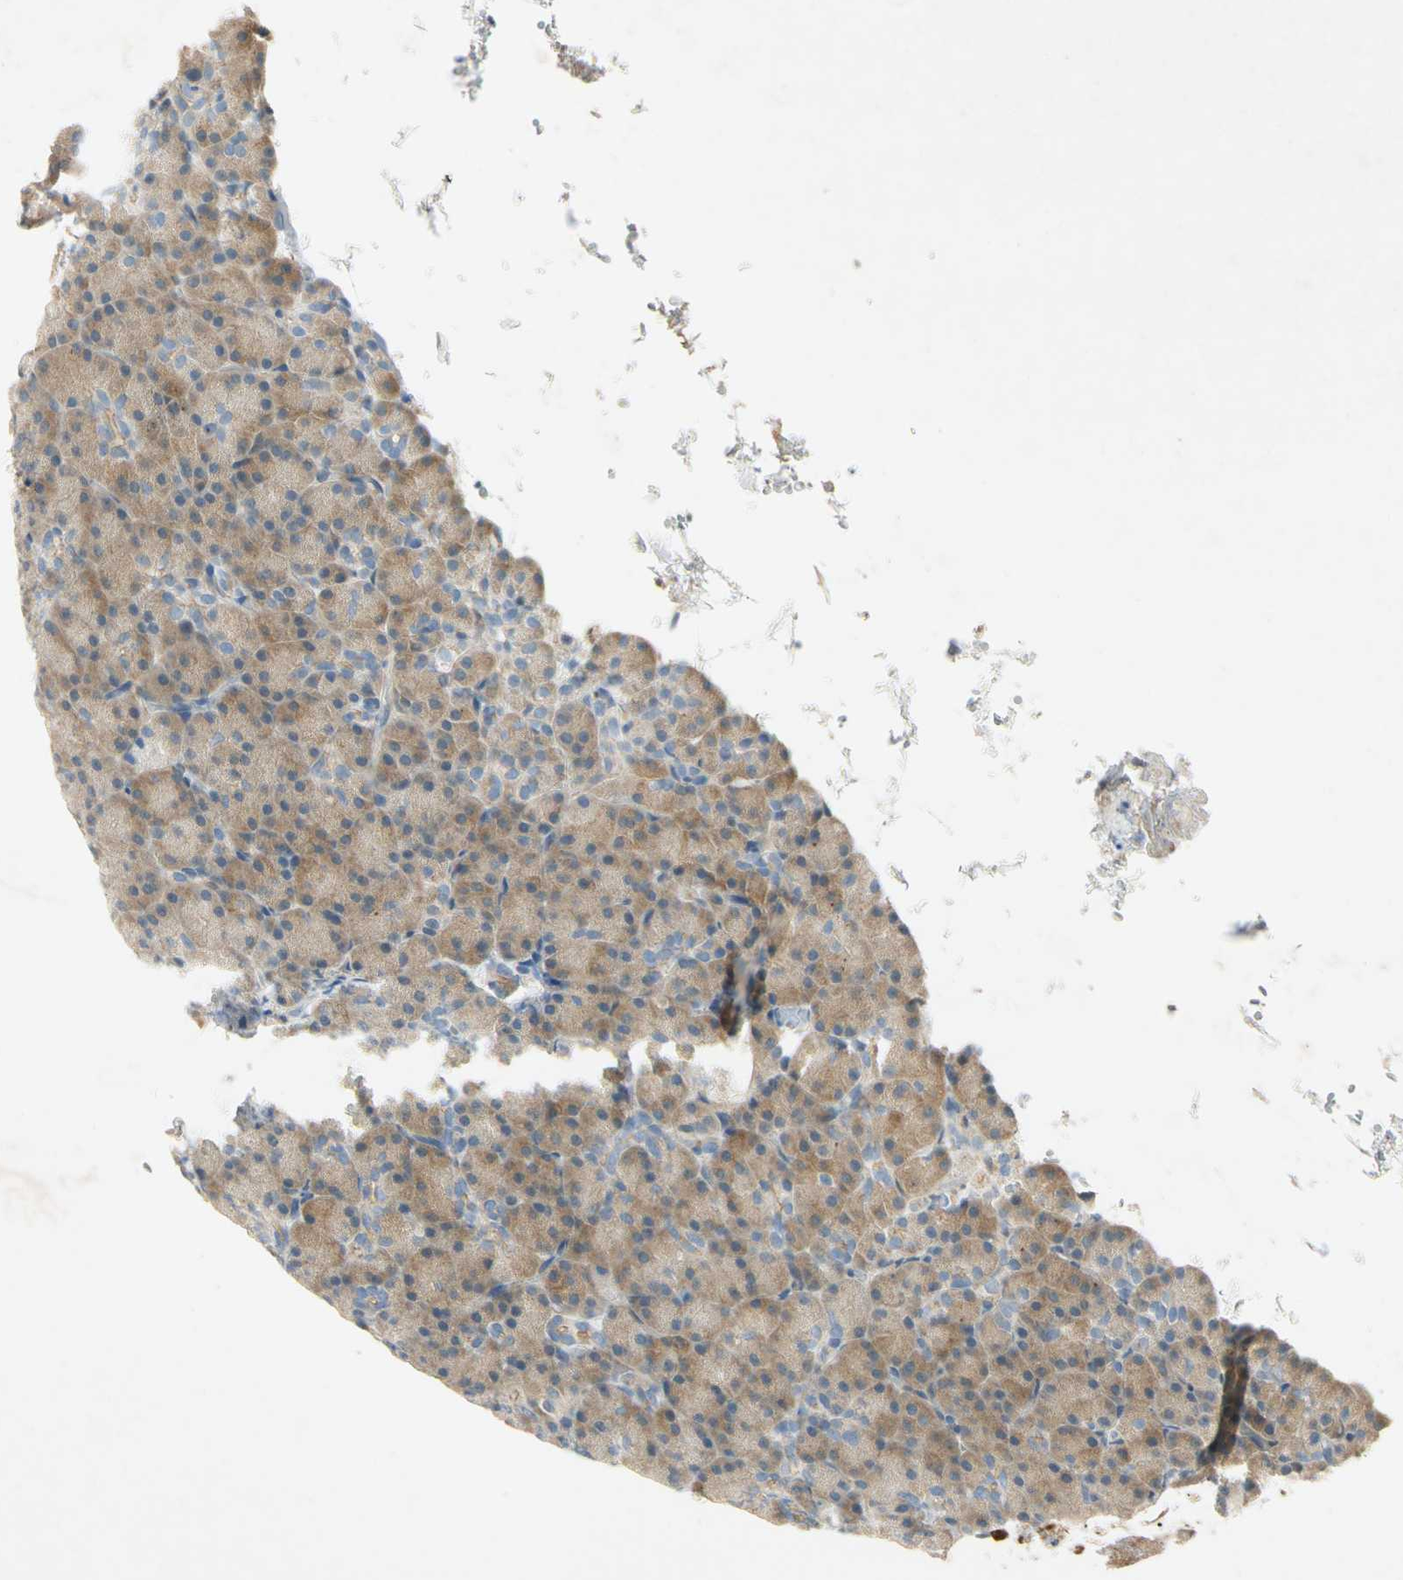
{"staining": {"intensity": "moderate", "quantity": ">75%", "location": "cytoplasmic/membranous"}, "tissue": "pancreas", "cell_type": "Exocrine glandular cells", "image_type": "normal", "snomed": [{"axis": "morphology", "description": "Normal tissue, NOS"}, {"axis": "topography", "description": "Pancreas"}], "caption": "Immunohistochemistry of benign human pancreas displays medium levels of moderate cytoplasmic/membranous staining in about >75% of exocrine glandular cells. (DAB = brown stain, brightfield microscopy at high magnification).", "gene": "WIPI1", "patient": {"sex": "female", "age": 43}}